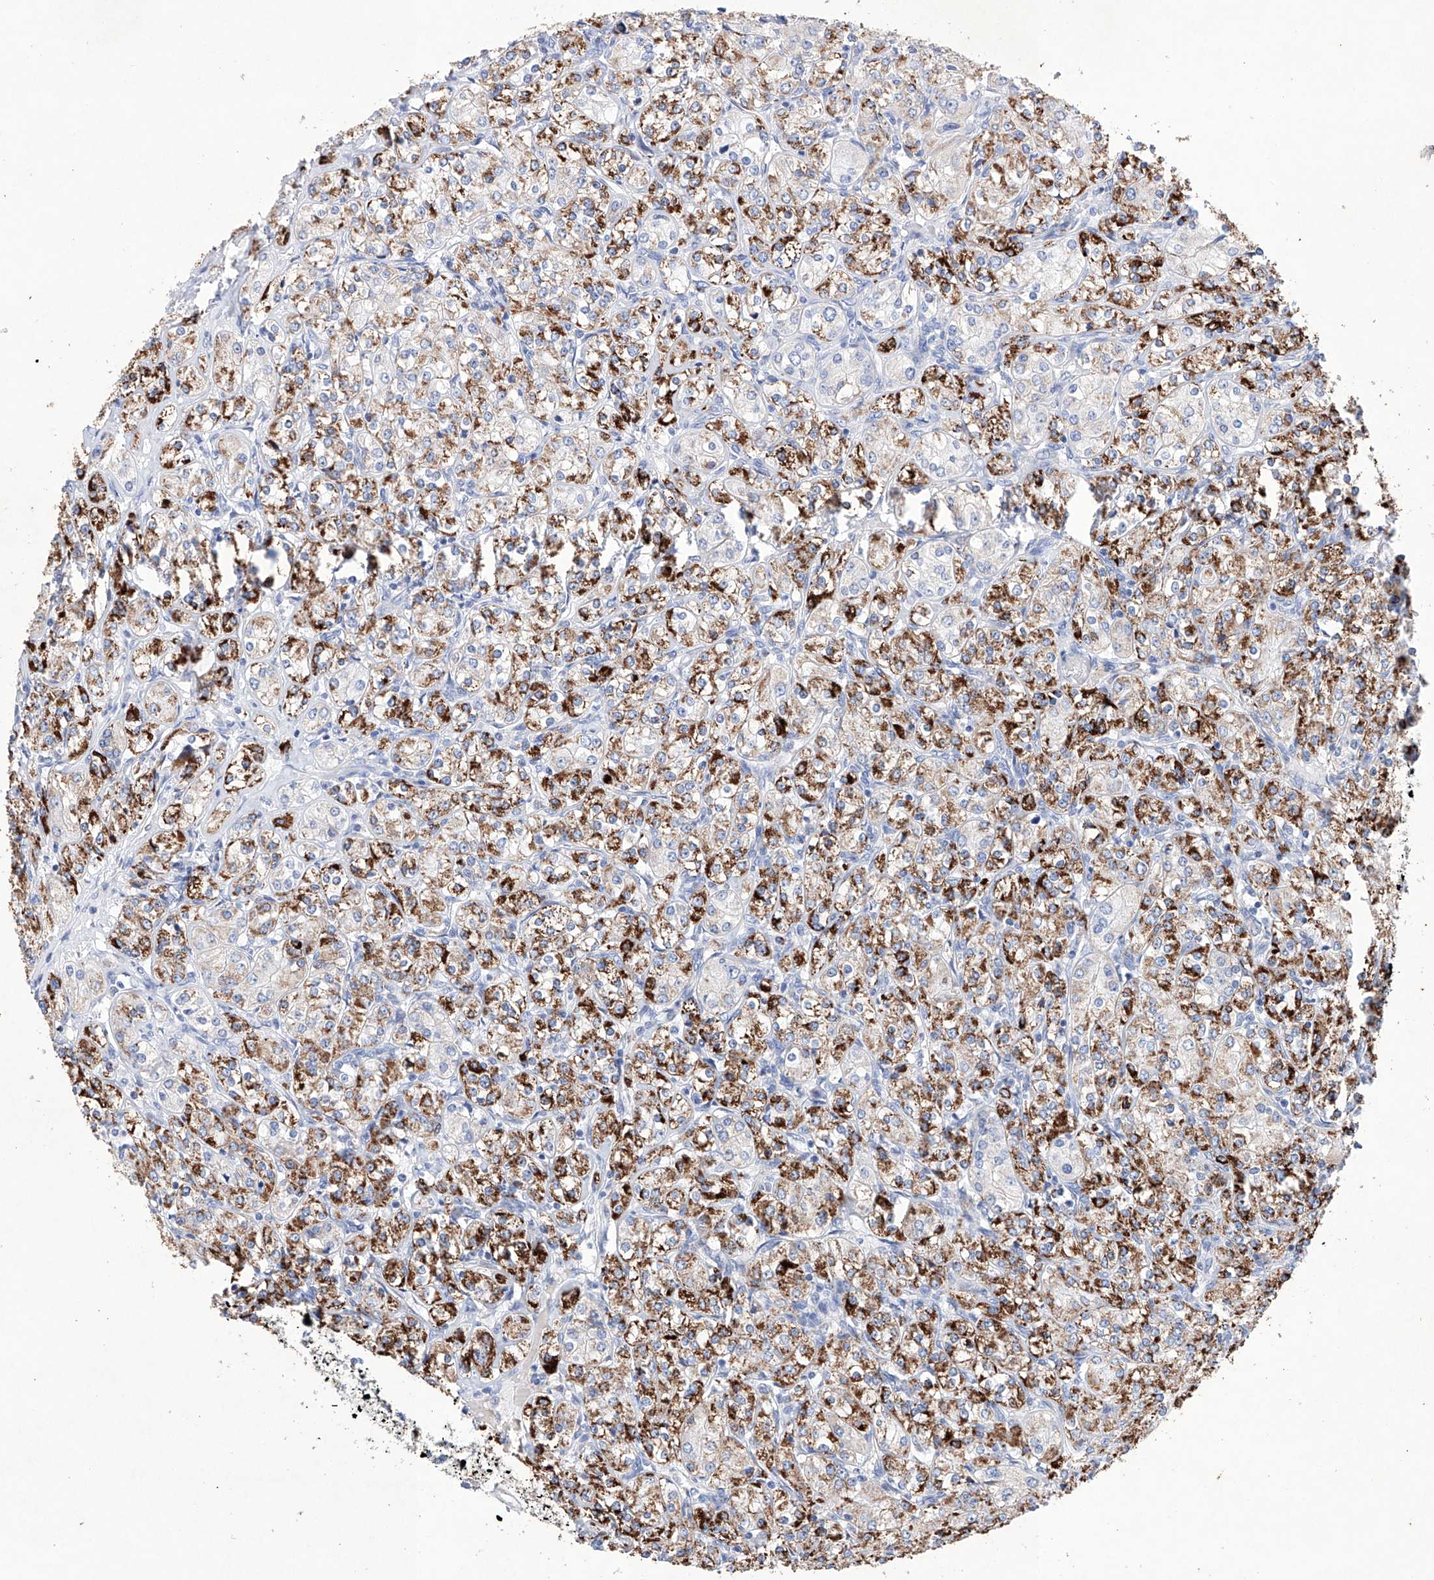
{"staining": {"intensity": "strong", "quantity": "25%-75%", "location": "cytoplasmic/membranous"}, "tissue": "renal cancer", "cell_type": "Tumor cells", "image_type": "cancer", "snomed": [{"axis": "morphology", "description": "Adenocarcinoma, NOS"}, {"axis": "topography", "description": "Kidney"}], "caption": "Strong cytoplasmic/membranous expression for a protein is appreciated in about 25%-75% of tumor cells of renal cancer (adenocarcinoma) using IHC.", "gene": "NRROS", "patient": {"sex": "male", "age": 77}}